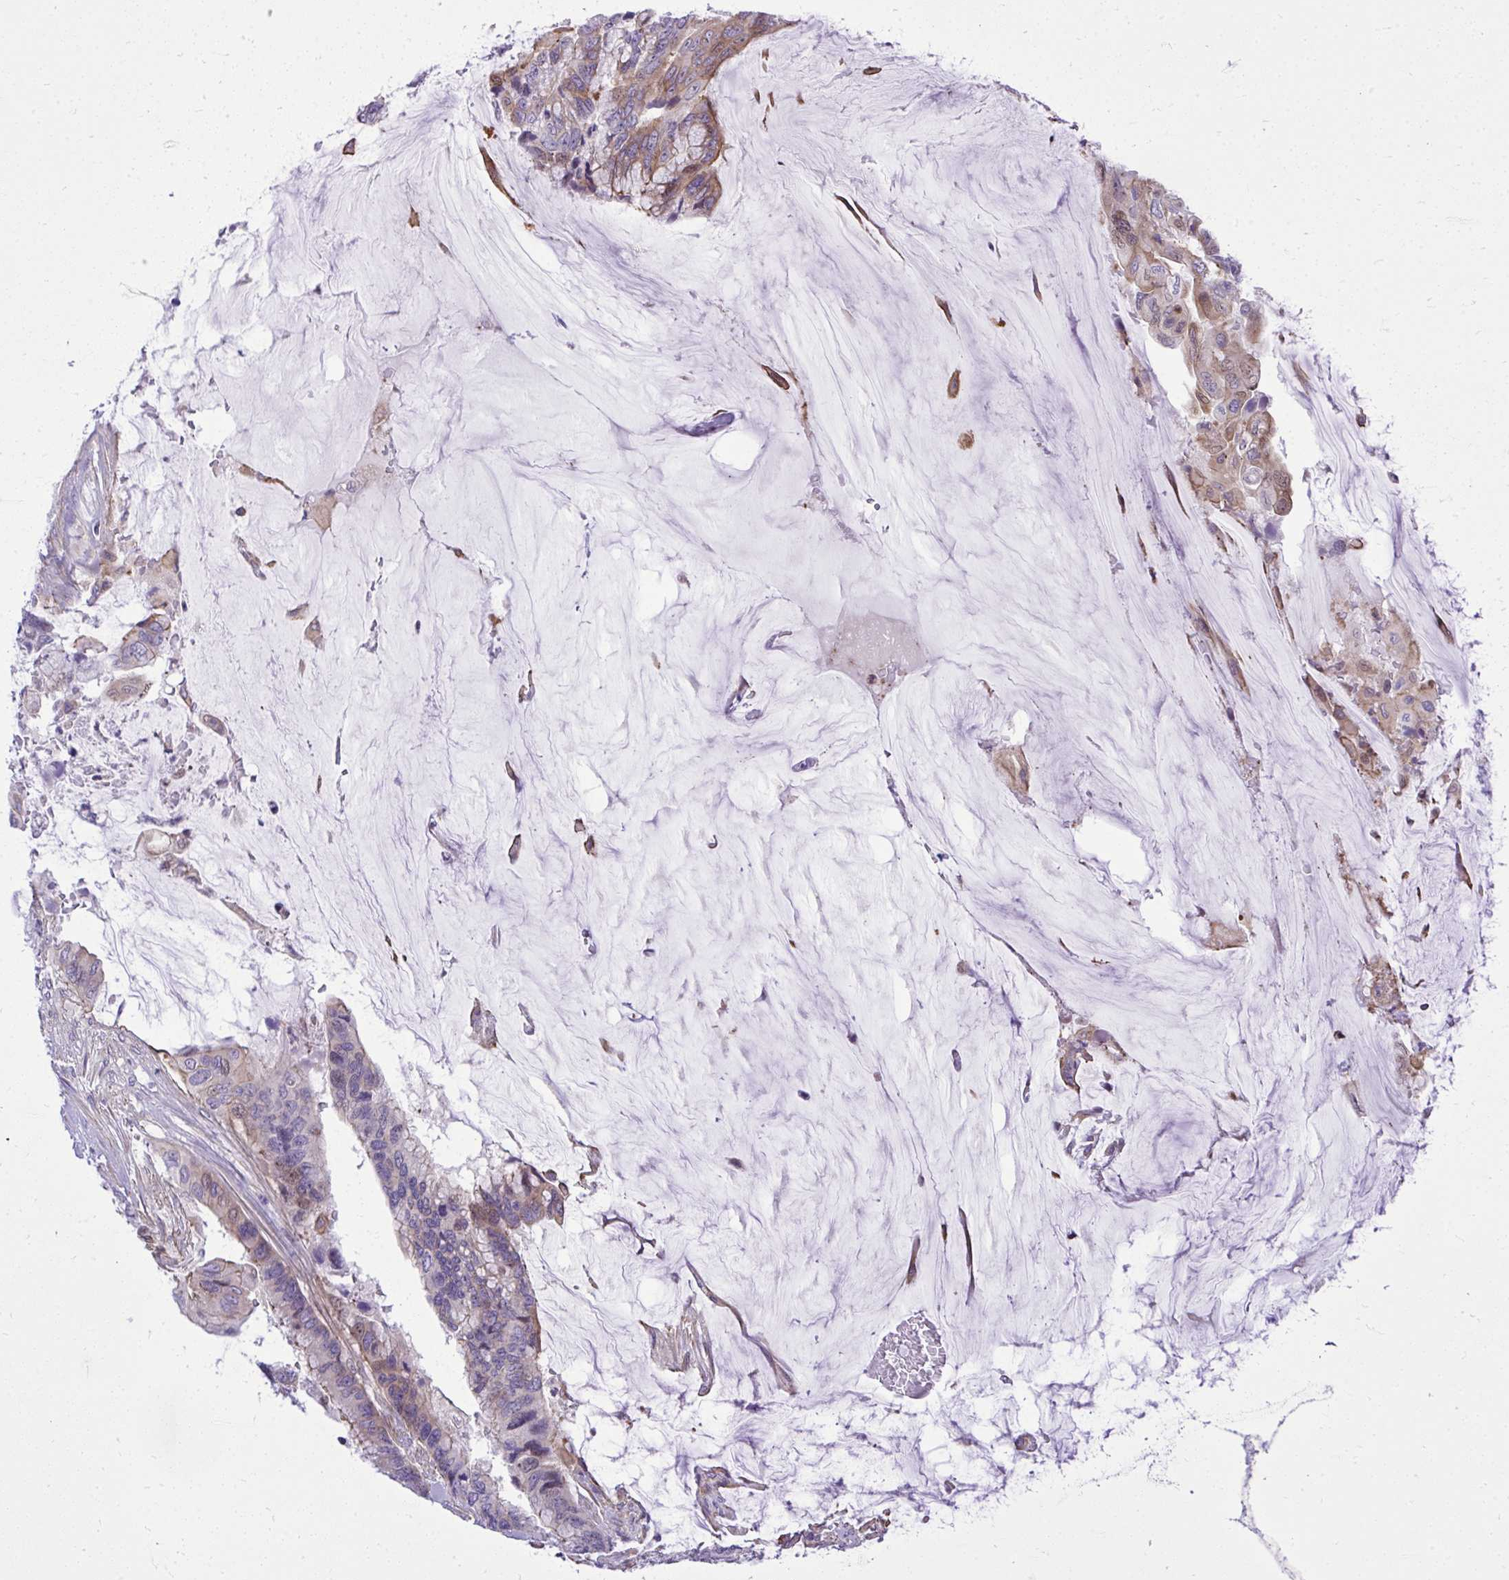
{"staining": {"intensity": "weak", "quantity": "<25%", "location": "cytoplasmic/membranous"}, "tissue": "colorectal cancer", "cell_type": "Tumor cells", "image_type": "cancer", "snomed": [{"axis": "morphology", "description": "Adenocarcinoma, NOS"}, {"axis": "topography", "description": "Rectum"}], "caption": "Immunohistochemistry (IHC) of human colorectal cancer (adenocarcinoma) reveals no expression in tumor cells.", "gene": "GRK4", "patient": {"sex": "female", "age": 59}}